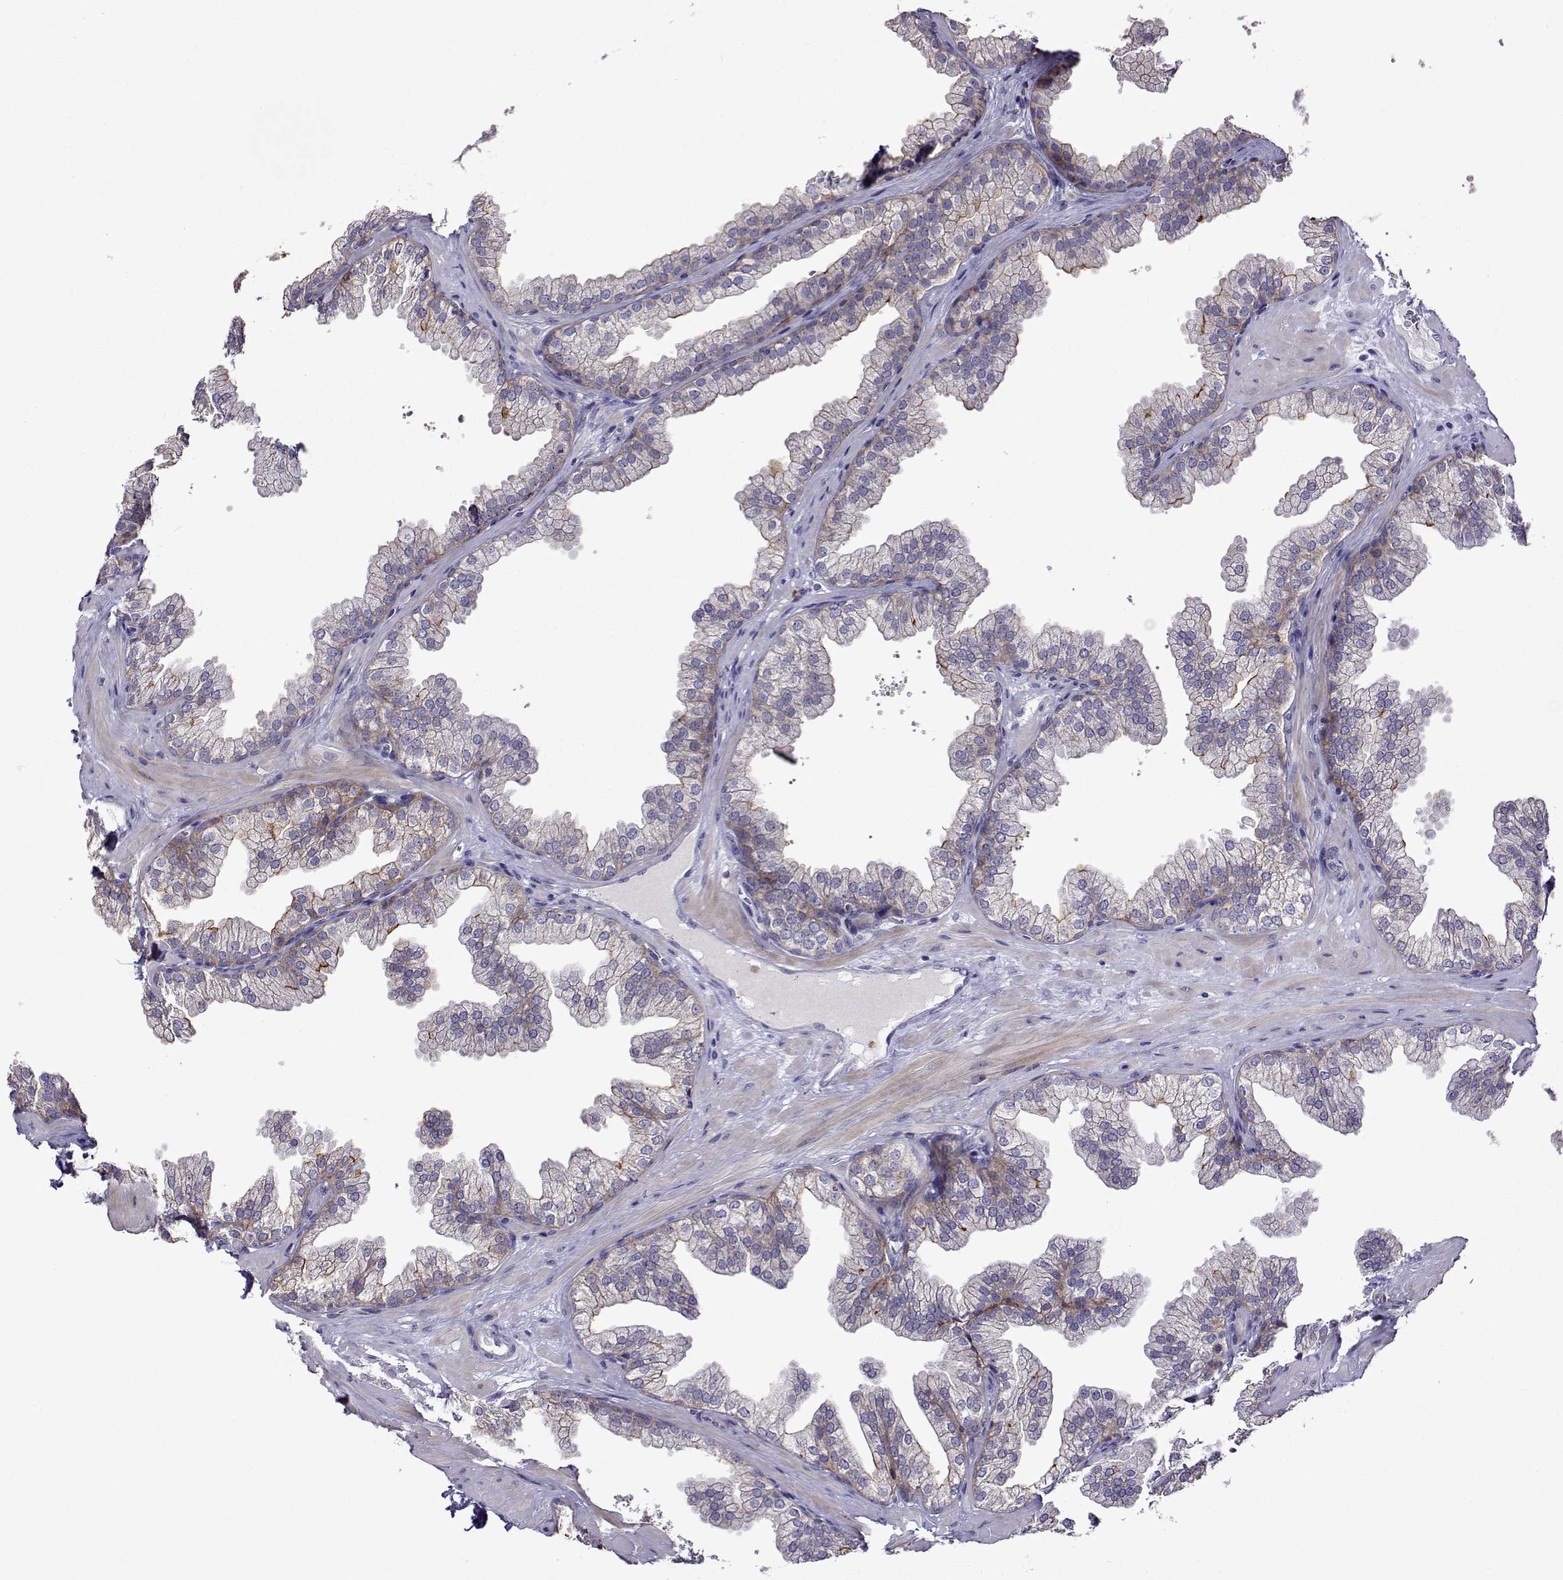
{"staining": {"intensity": "weak", "quantity": "<25%", "location": "cytoplasmic/membranous"}, "tissue": "prostate", "cell_type": "Glandular cells", "image_type": "normal", "snomed": [{"axis": "morphology", "description": "Normal tissue, NOS"}, {"axis": "topography", "description": "Prostate"}], "caption": "The image exhibits no significant positivity in glandular cells of prostate.", "gene": "SULT2A1", "patient": {"sex": "male", "age": 37}}